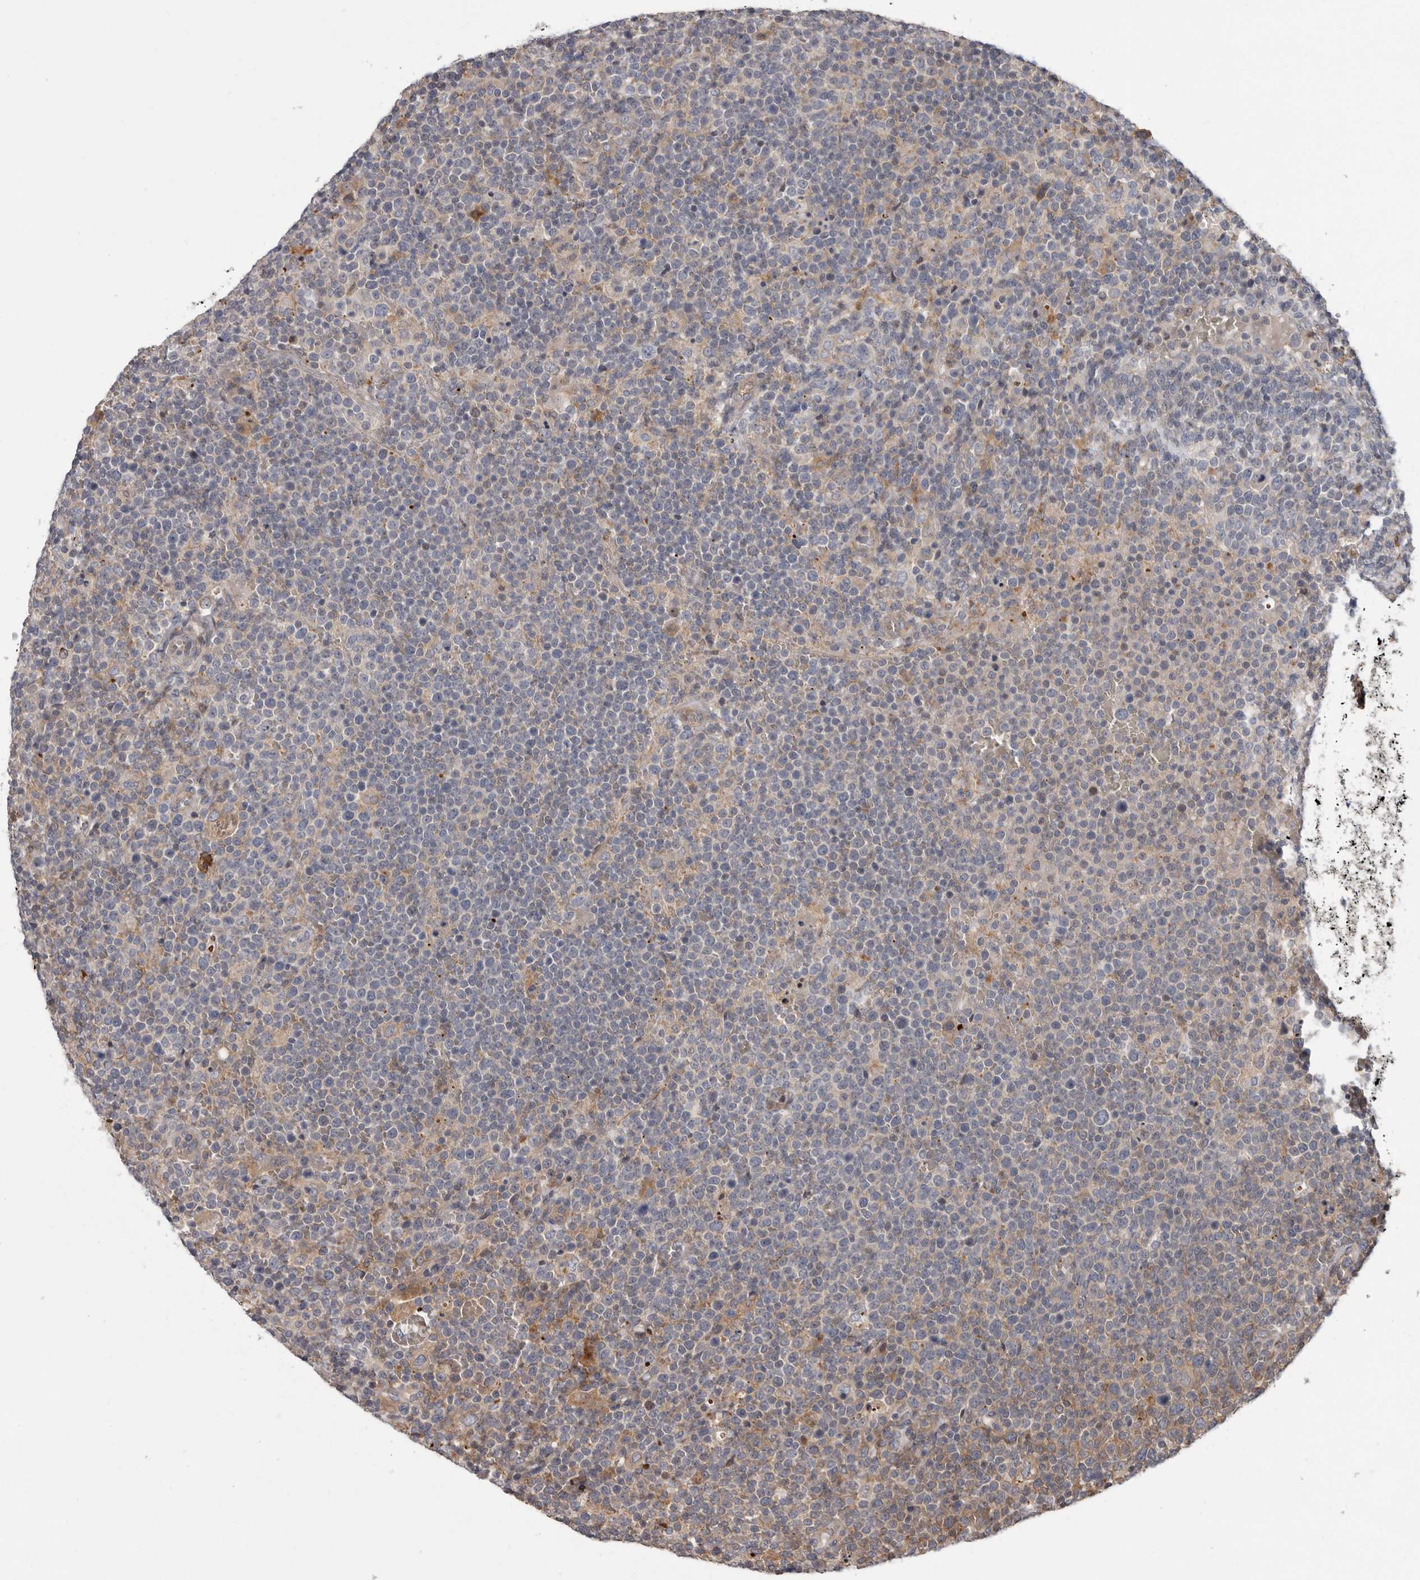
{"staining": {"intensity": "negative", "quantity": "none", "location": "none"}, "tissue": "lymphoma", "cell_type": "Tumor cells", "image_type": "cancer", "snomed": [{"axis": "morphology", "description": "Malignant lymphoma, non-Hodgkin's type, High grade"}, {"axis": "topography", "description": "Lymph node"}], "caption": "IHC micrograph of neoplastic tissue: human lymphoma stained with DAB (3,3'-diaminobenzidine) displays no significant protein staining in tumor cells.", "gene": "FGFR4", "patient": {"sex": "male", "age": 61}}